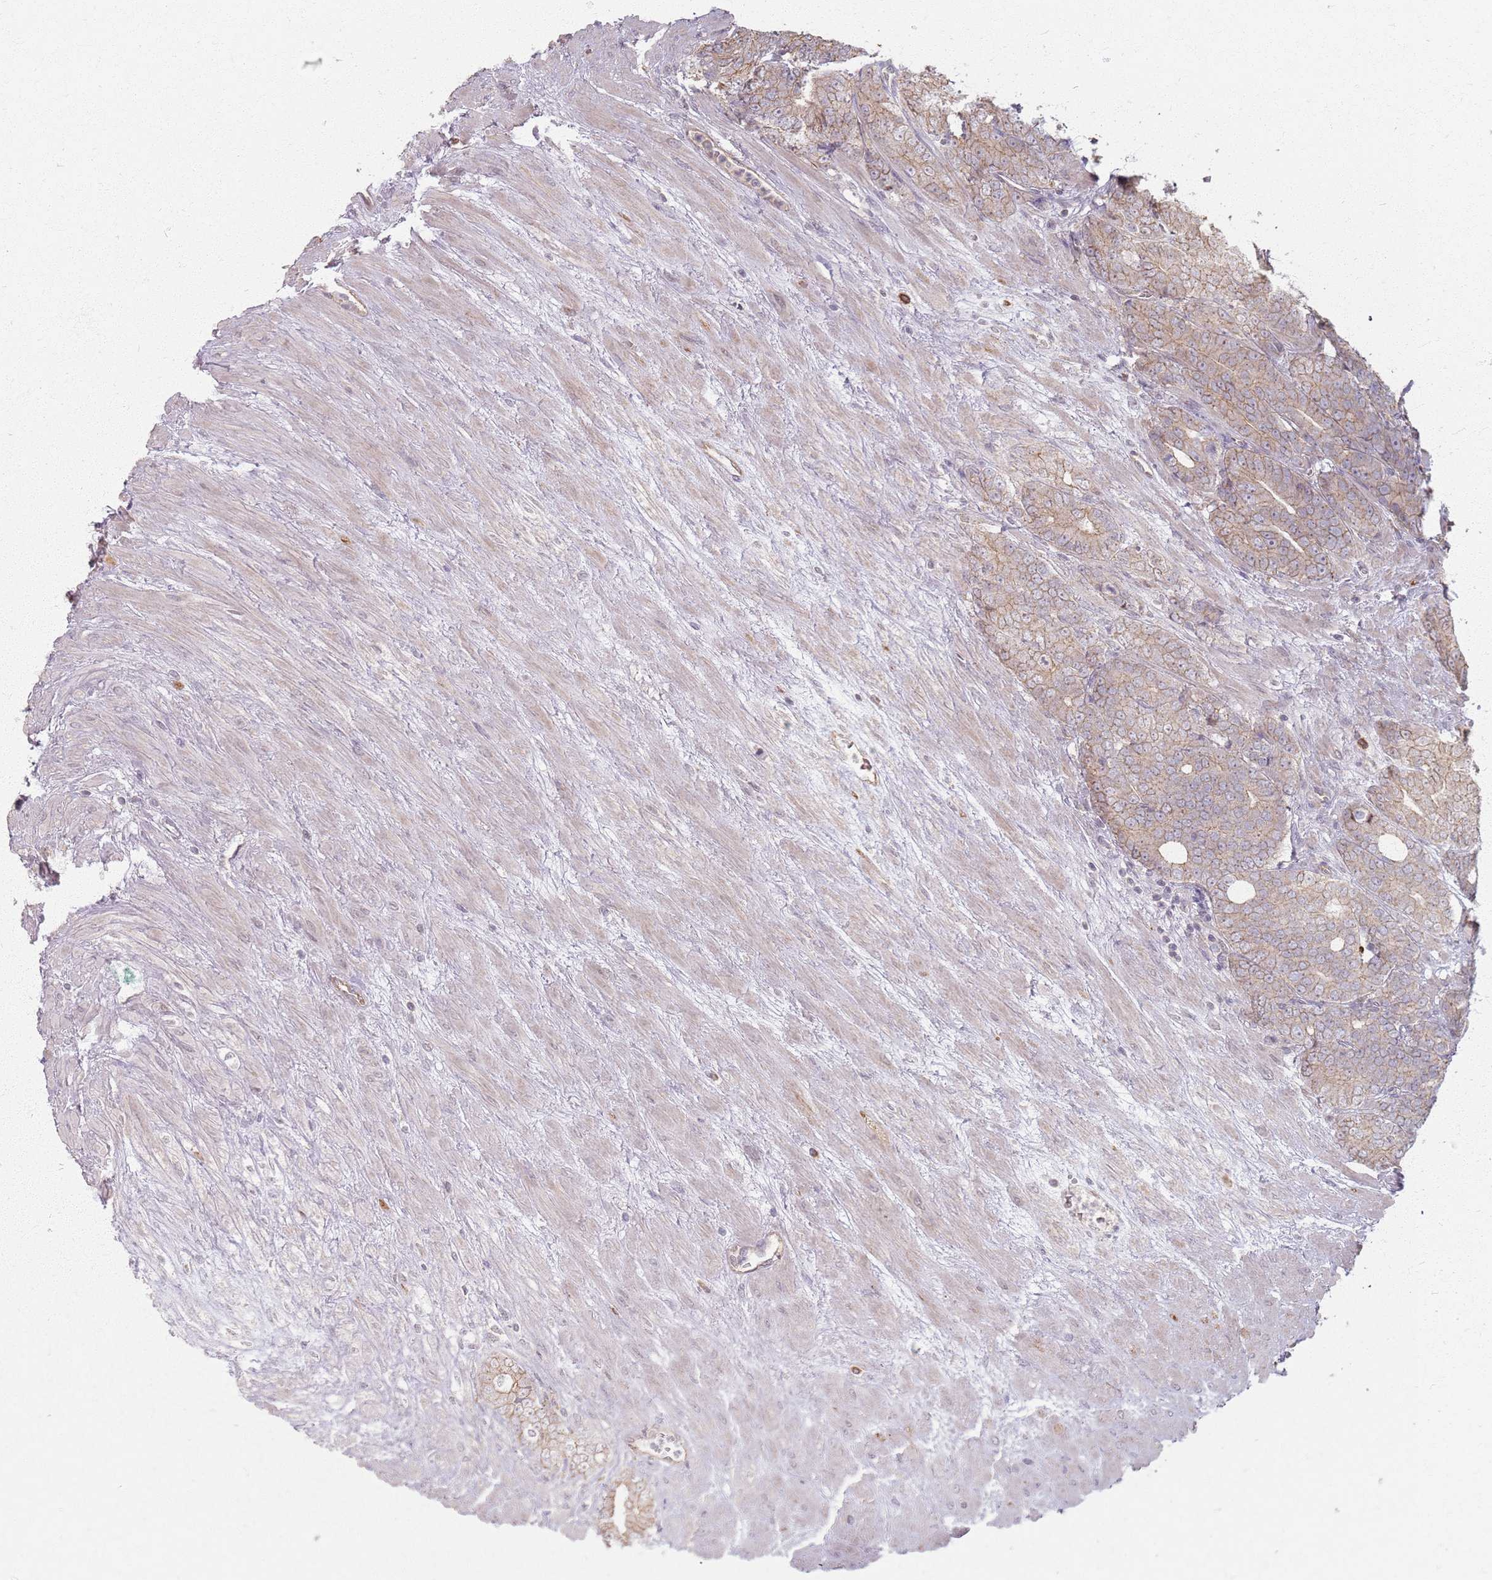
{"staining": {"intensity": "weak", "quantity": ">75%", "location": "cytoplasmic/membranous"}, "tissue": "prostate cancer", "cell_type": "Tumor cells", "image_type": "cancer", "snomed": [{"axis": "morphology", "description": "Adenocarcinoma, High grade"}, {"axis": "topography", "description": "Prostate"}], "caption": "Weak cytoplasmic/membranous staining is seen in about >75% of tumor cells in high-grade adenocarcinoma (prostate). (IHC, brightfield microscopy, high magnification).", "gene": "KCNA5", "patient": {"sex": "male", "age": 64}}